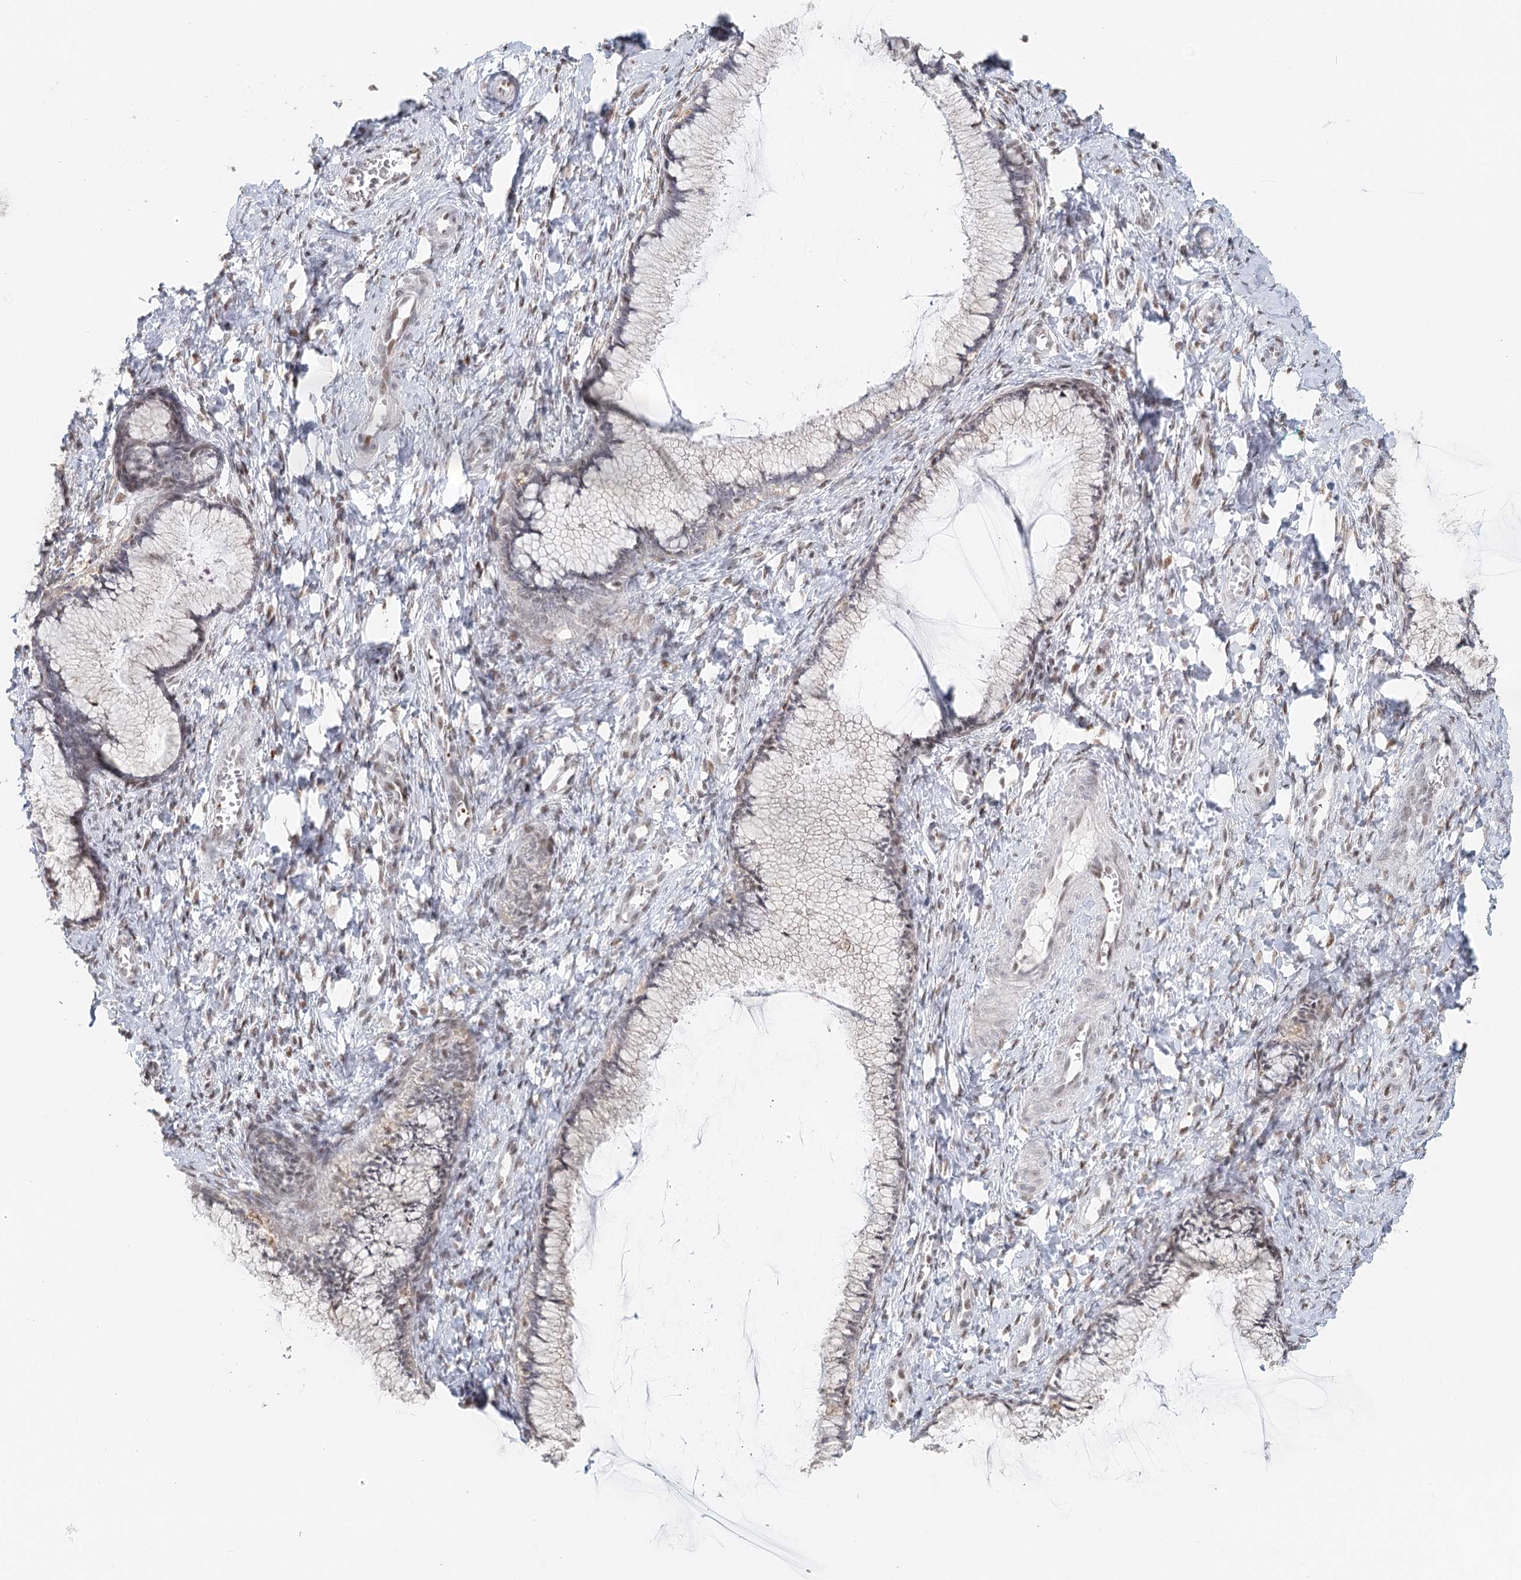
{"staining": {"intensity": "weak", "quantity": "<25%", "location": "nuclear"}, "tissue": "cervix", "cell_type": "Glandular cells", "image_type": "normal", "snomed": [{"axis": "morphology", "description": "Normal tissue, NOS"}, {"axis": "morphology", "description": "Adenocarcinoma, NOS"}, {"axis": "topography", "description": "Cervix"}], "caption": "Immunohistochemistry image of benign cervix: cervix stained with DAB (3,3'-diaminobenzidine) demonstrates no significant protein staining in glandular cells.", "gene": "BNIP5", "patient": {"sex": "female", "age": 29}}